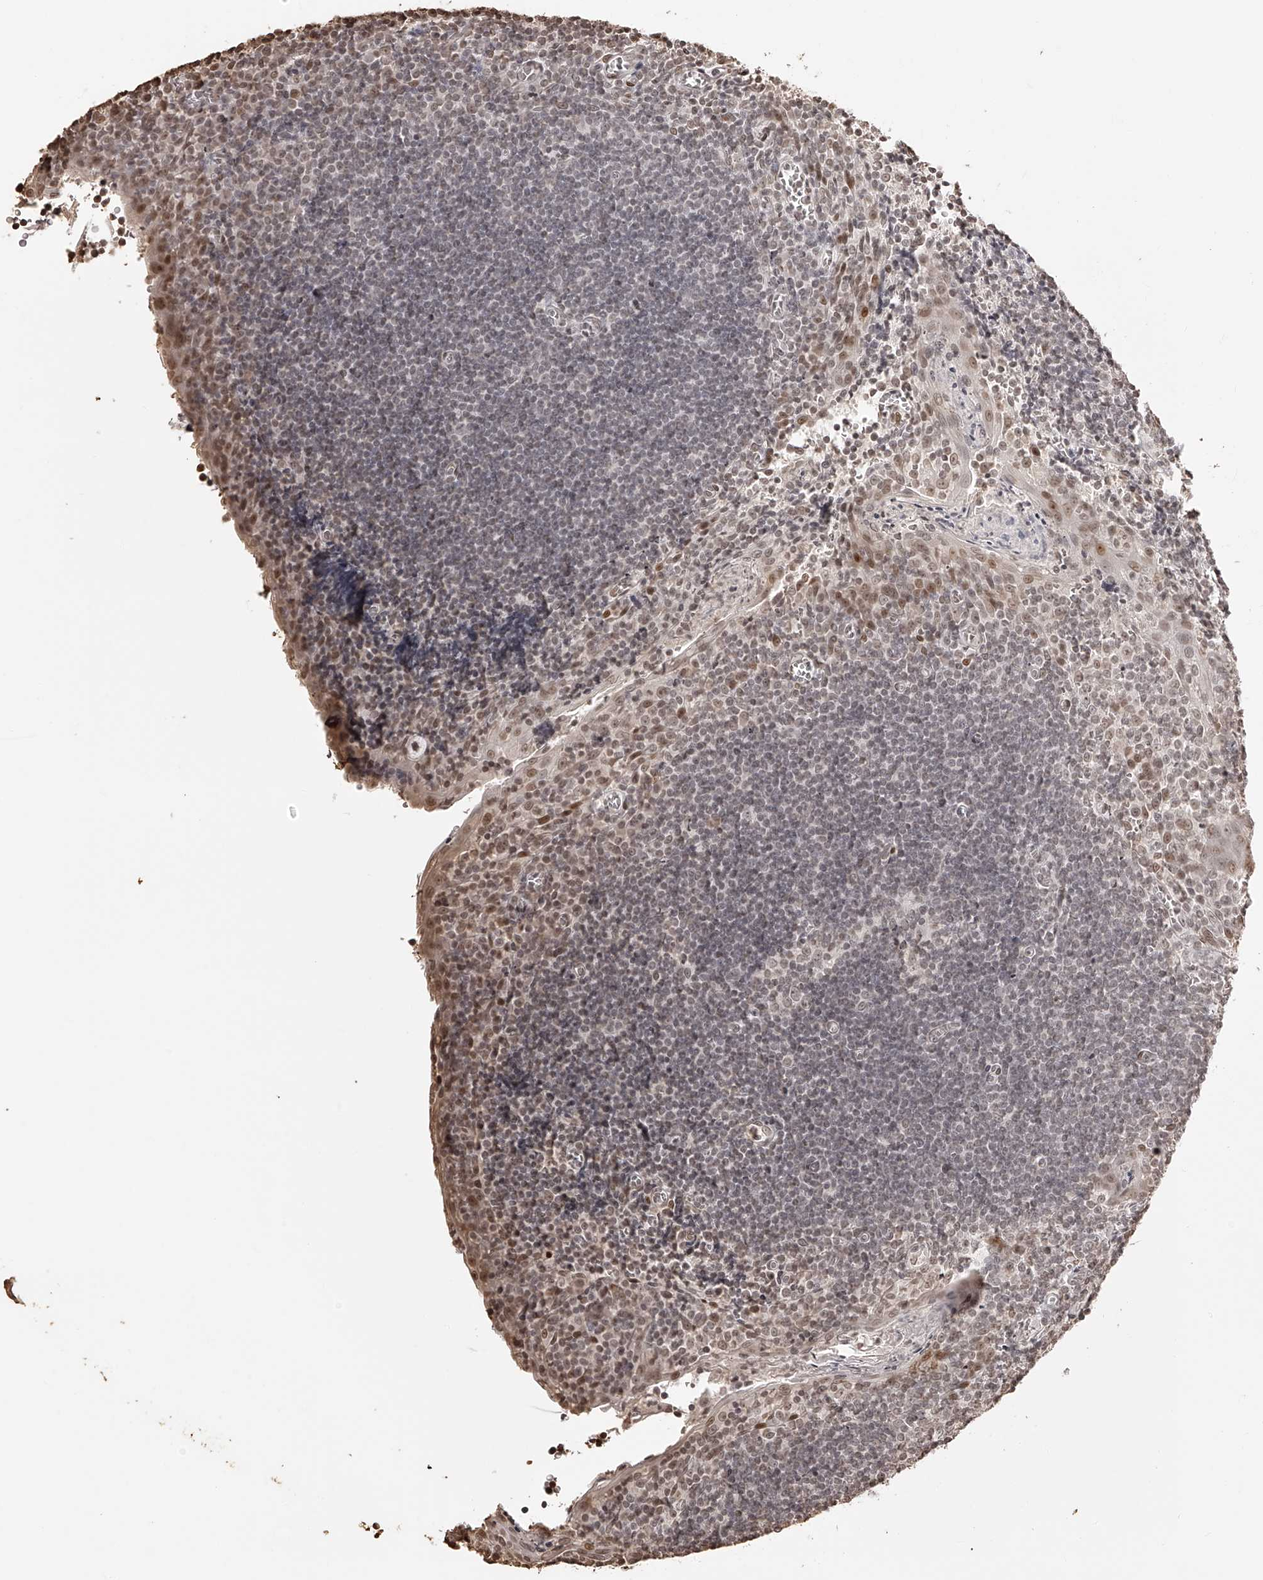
{"staining": {"intensity": "weak", "quantity": "25%-75%", "location": "nuclear"}, "tissue": "tonsil", "cell_type": "Germinal center cells", "image_type": "normal", "snomed": [{"axis": "morphology", "description": "Normal tissue, NOS"}, {"axis": "topography", "description": "Tonsil"}], "caption": "Brown immunohistochemical staining in benign human tonsil displays weak nuclear staining in approximately 25%-75% of germinal center cells.", "gene": "ZNF503", "patient": {"sex": "male", "age": 27}}